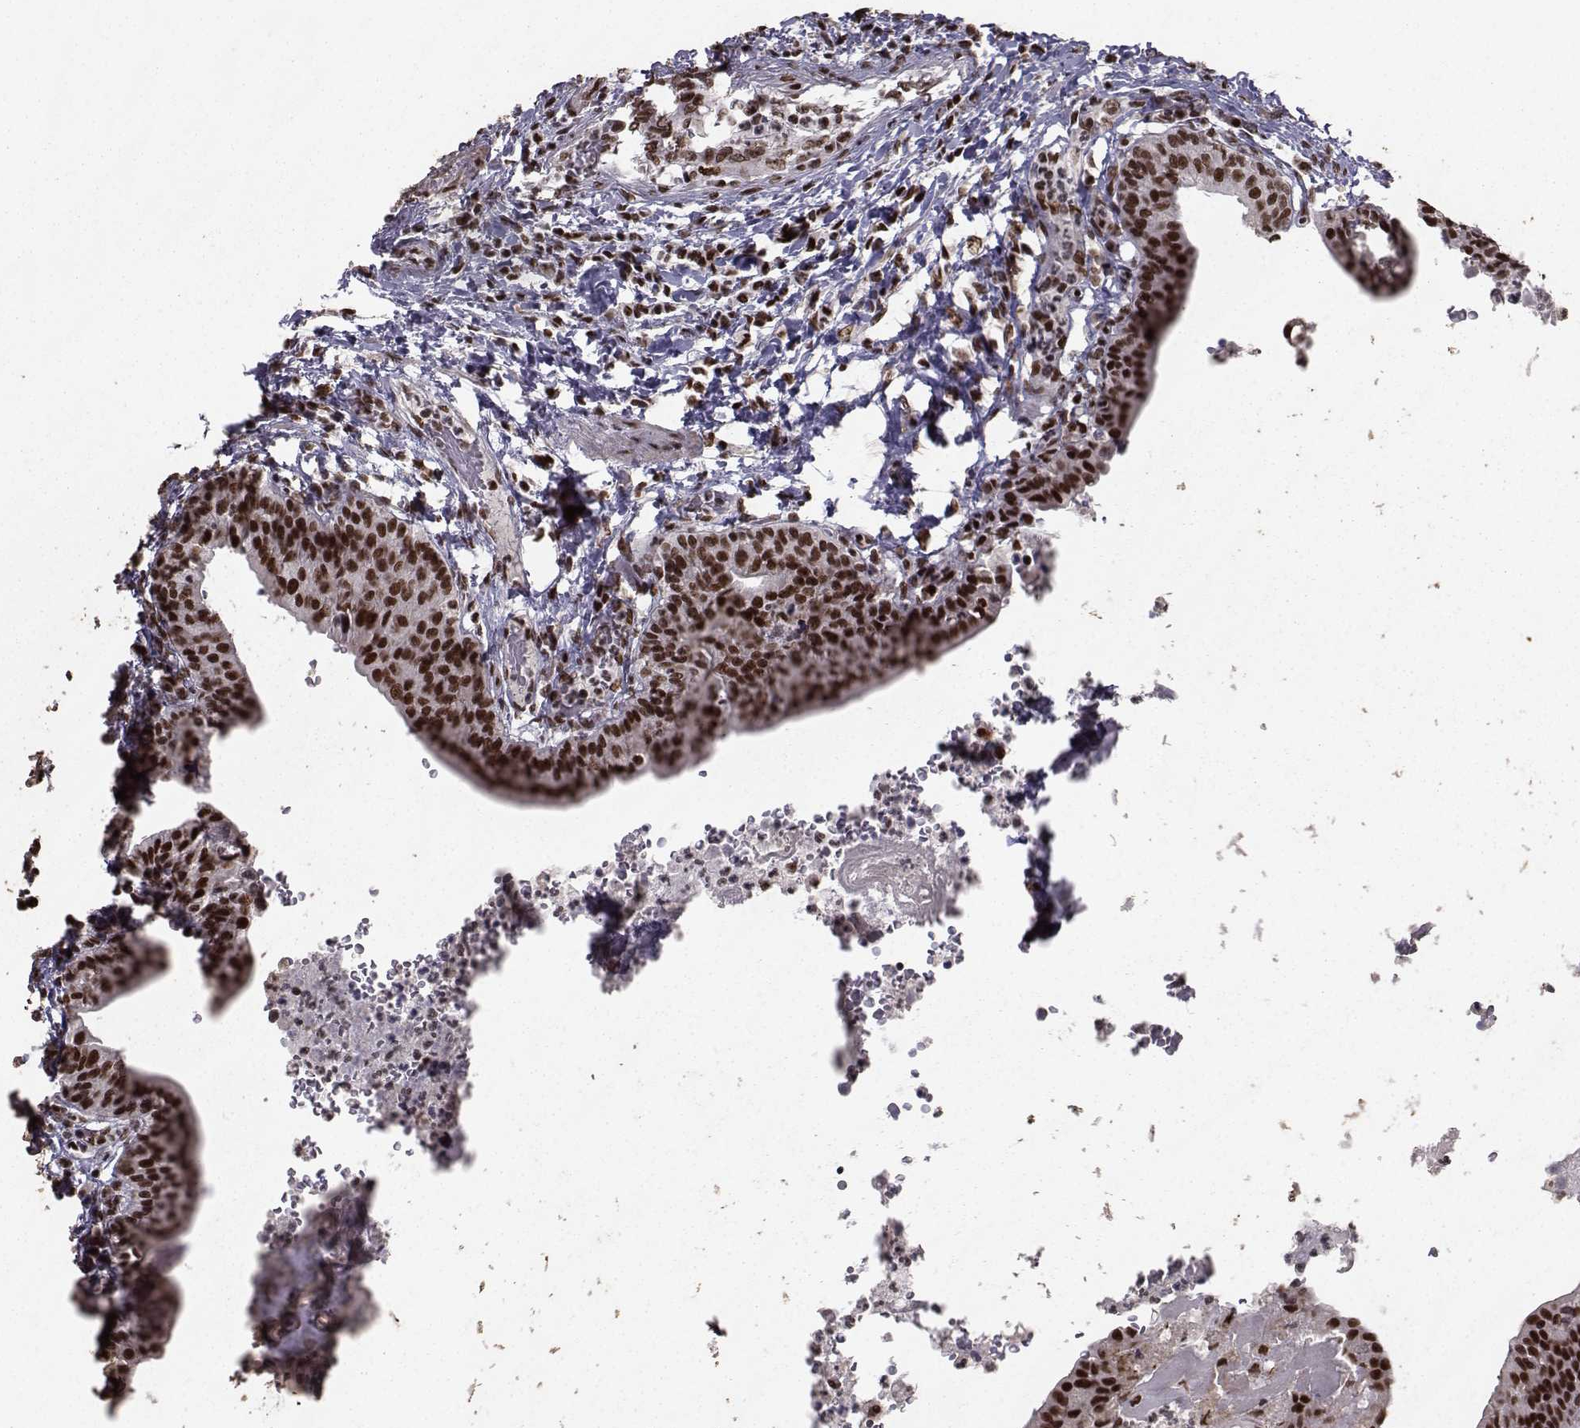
{"staining": {"intensity": "strong", "quantity": ">75%", "location": "cytoplasmic/membranous,nuclear"}, "tissue": "urinary bladder", "cell_type": "Urothelial cells", "image_type": "normal", "snomed": [{"axis": "morphology", "description": "Normal tissue, NOS"}, {"axis": "topography", "description": "Urinary bladder"}], "caption": "A high amount of strong cytoplasmic/membranous,nuclear staining is appreciated in about >75% of urothelial cells in normal urinary bladder.", "gene": "SF1", "patient": {"sex": "male", "age": 66}}